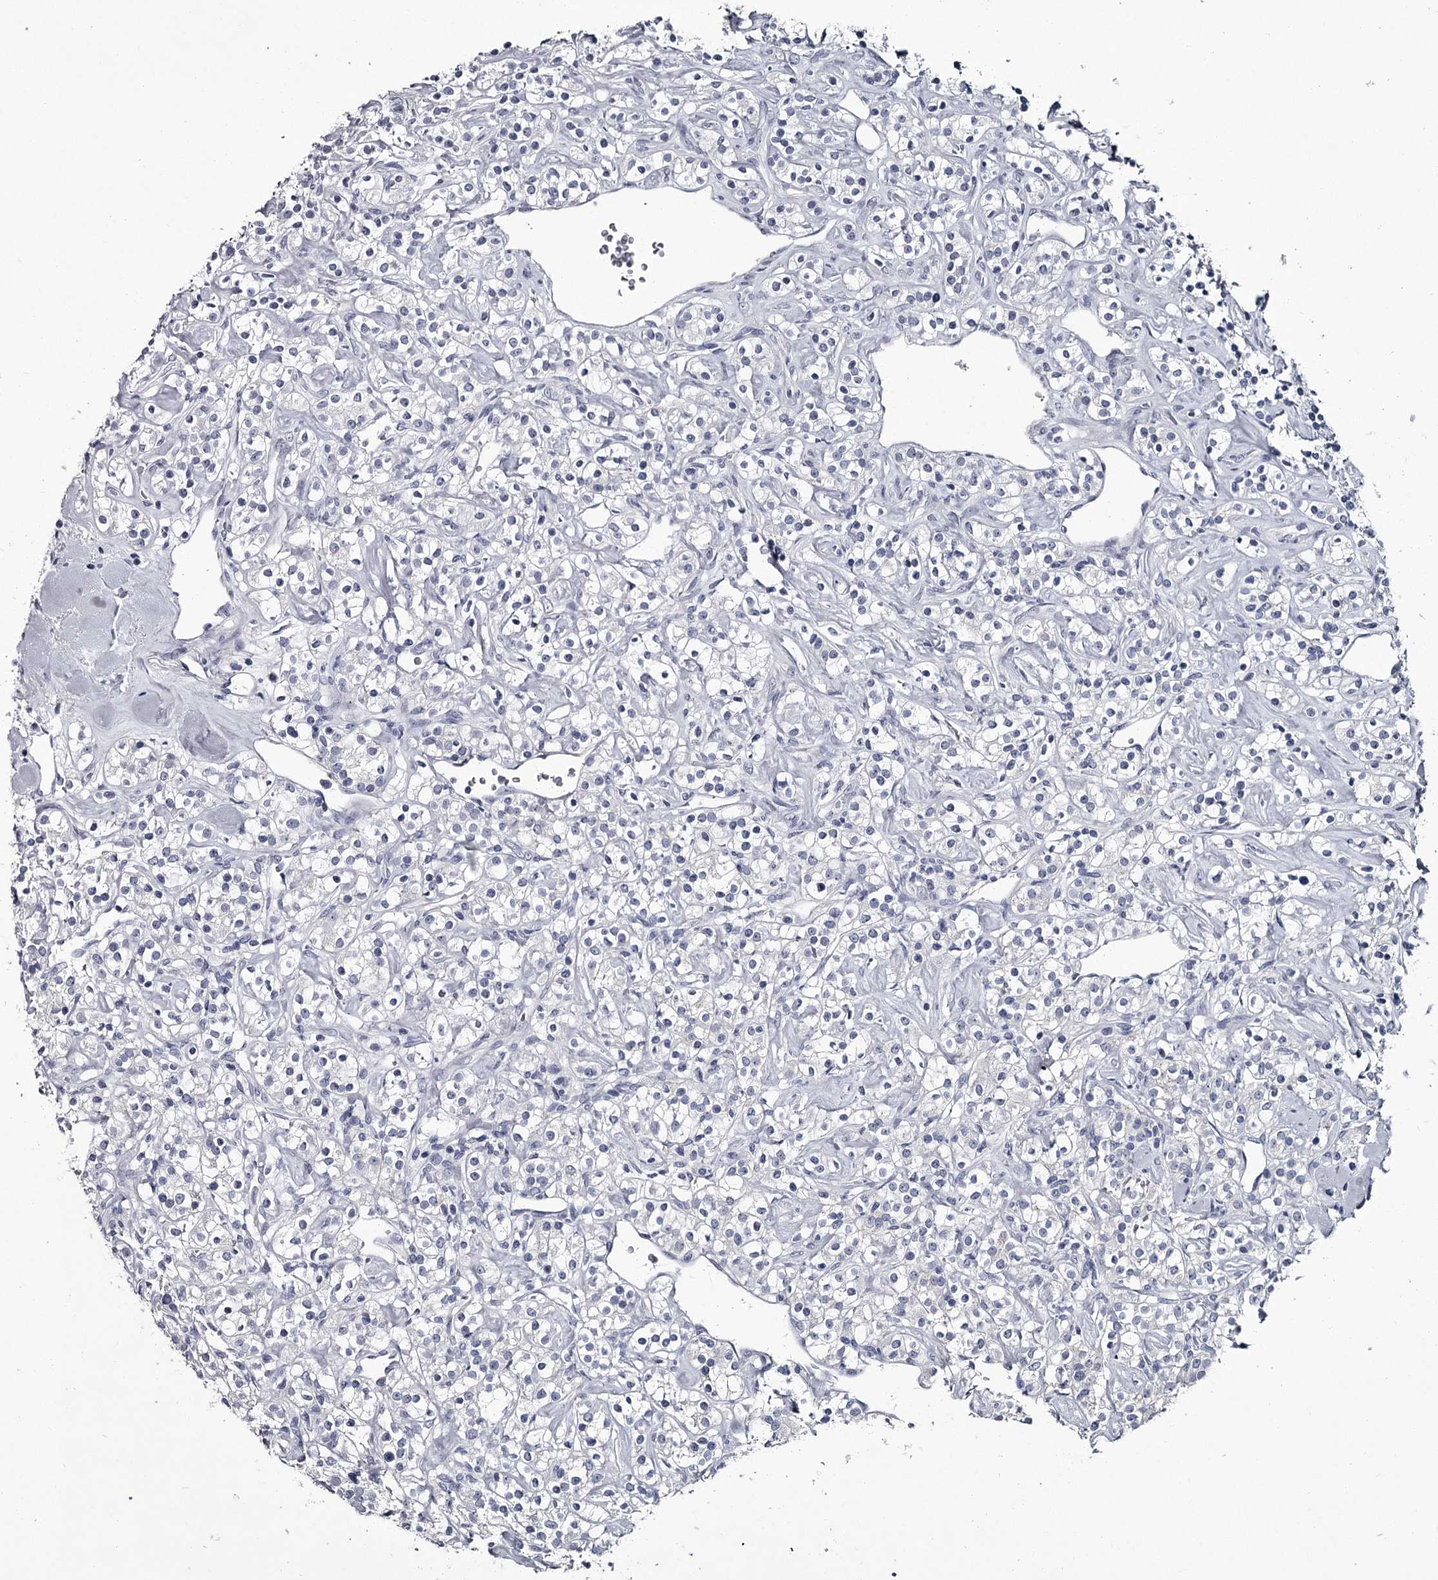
{"staining": {"intensity": "negative", "quantity": "none", "location": "none"}, "tissue": "renal cancer", "cell_type": "Tumor cells", "image_type": "cancer", "snomed": [{"axis": "morphology", "description": "Adenocarcinoma, NOS"}, {"axis": "topography", "description": "Kidney"}], "caption": "High magnification brightfield microscopy of renal adenocarcinoma stained with DAB (3,3'-diaminobenzidine) (brown) and counterstained with hematoxylin (blue): tumor cells show no significant positivity.", "gene": "DAO", "patient": {"sex": "male", "age": 77}}